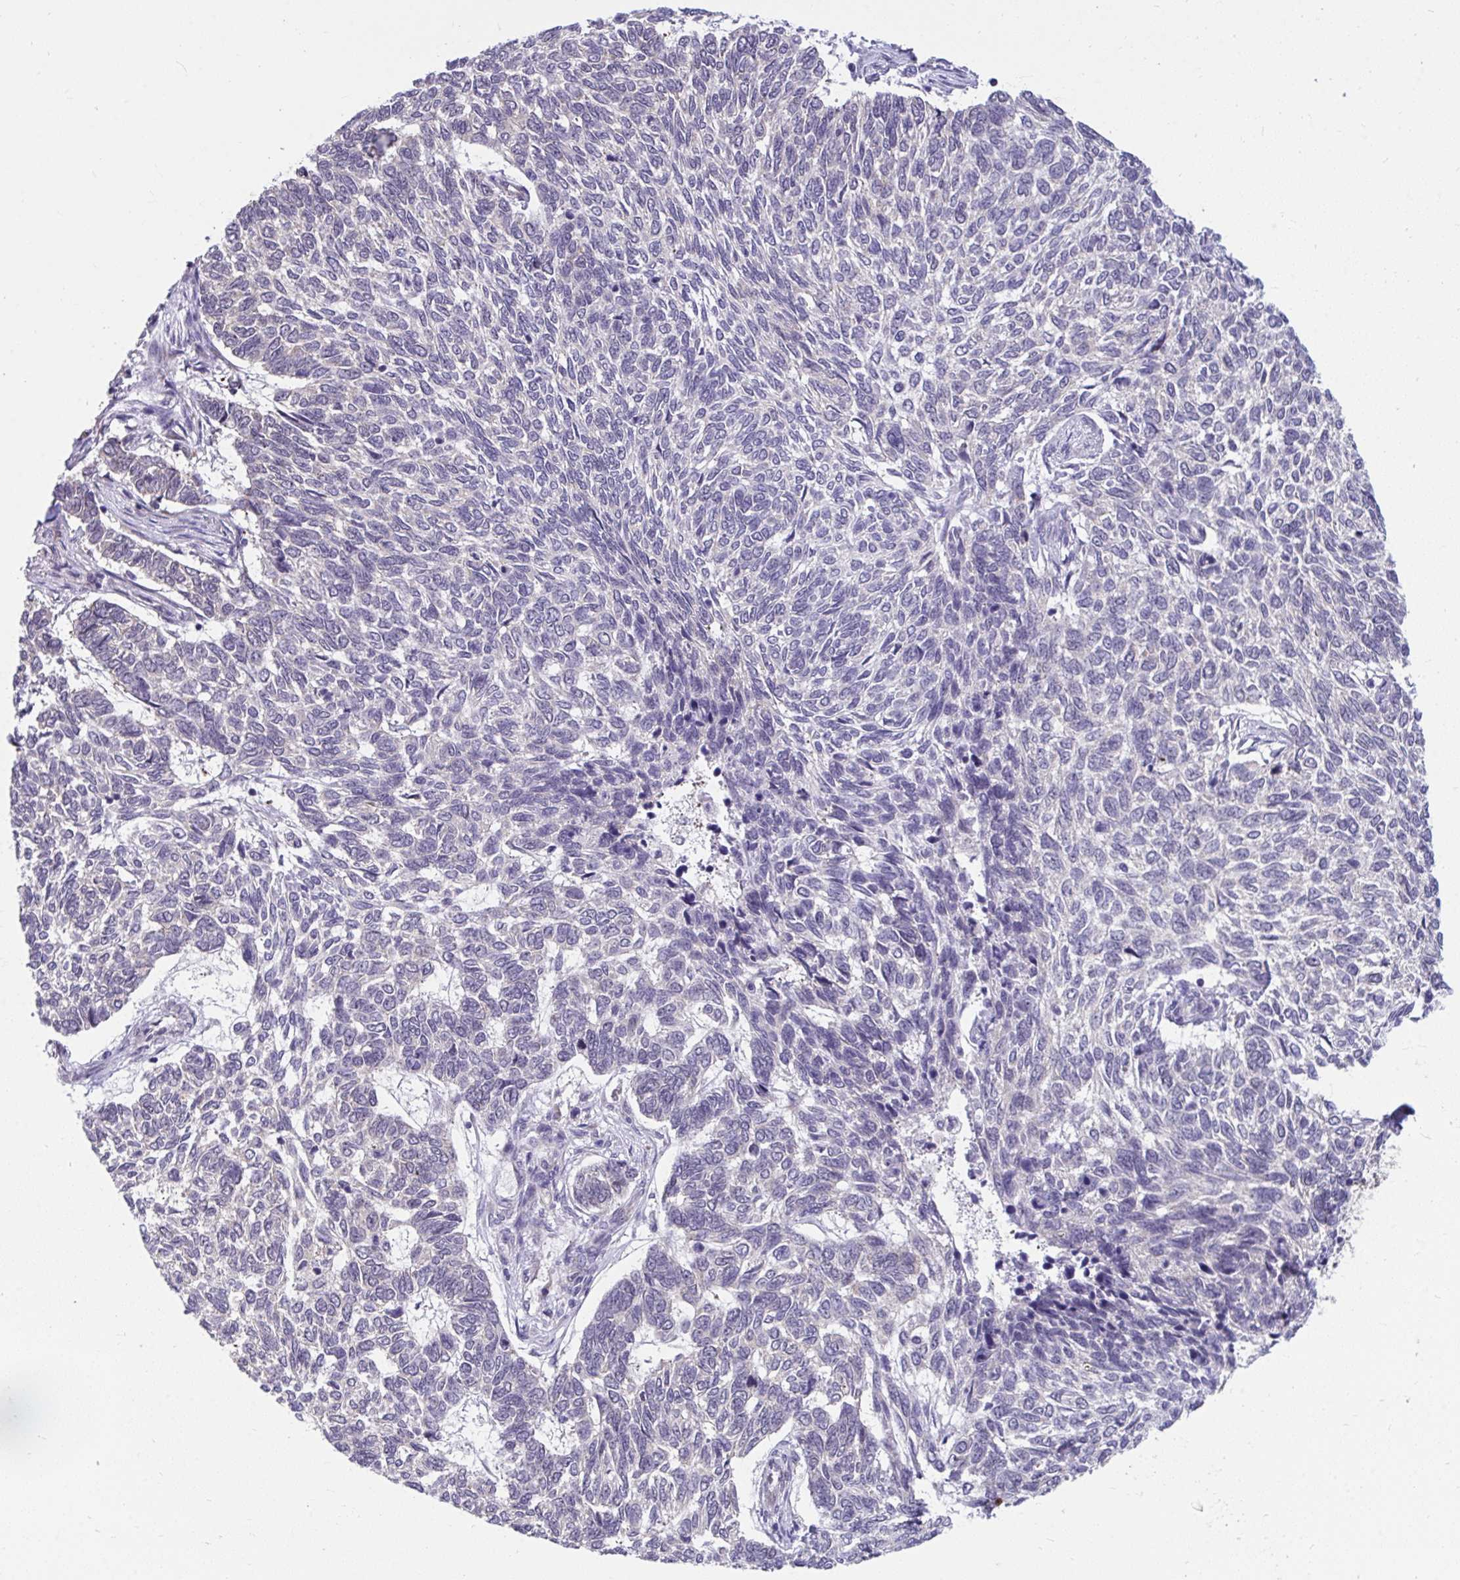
{"staining": {"intensity": "weak", "quantity": "<25%", "location": "cytoplasmic/membranous"}, "tissue": "skin cancer", "cell_type": "Tumor cells", "image_type": "cancer", "snomed": [{"axis": "morphology", "description": "Basal cell carcinoma"}, {"axis": "topography", "description": "Skin"}], "caption": "Immunohistochemistry image of basal cell carcinoma (skin) stained for a protein (brown), which displays no expression in tumor cells.", "gene": "SELENON", "patient": {"sex": "female", "age": 65}}